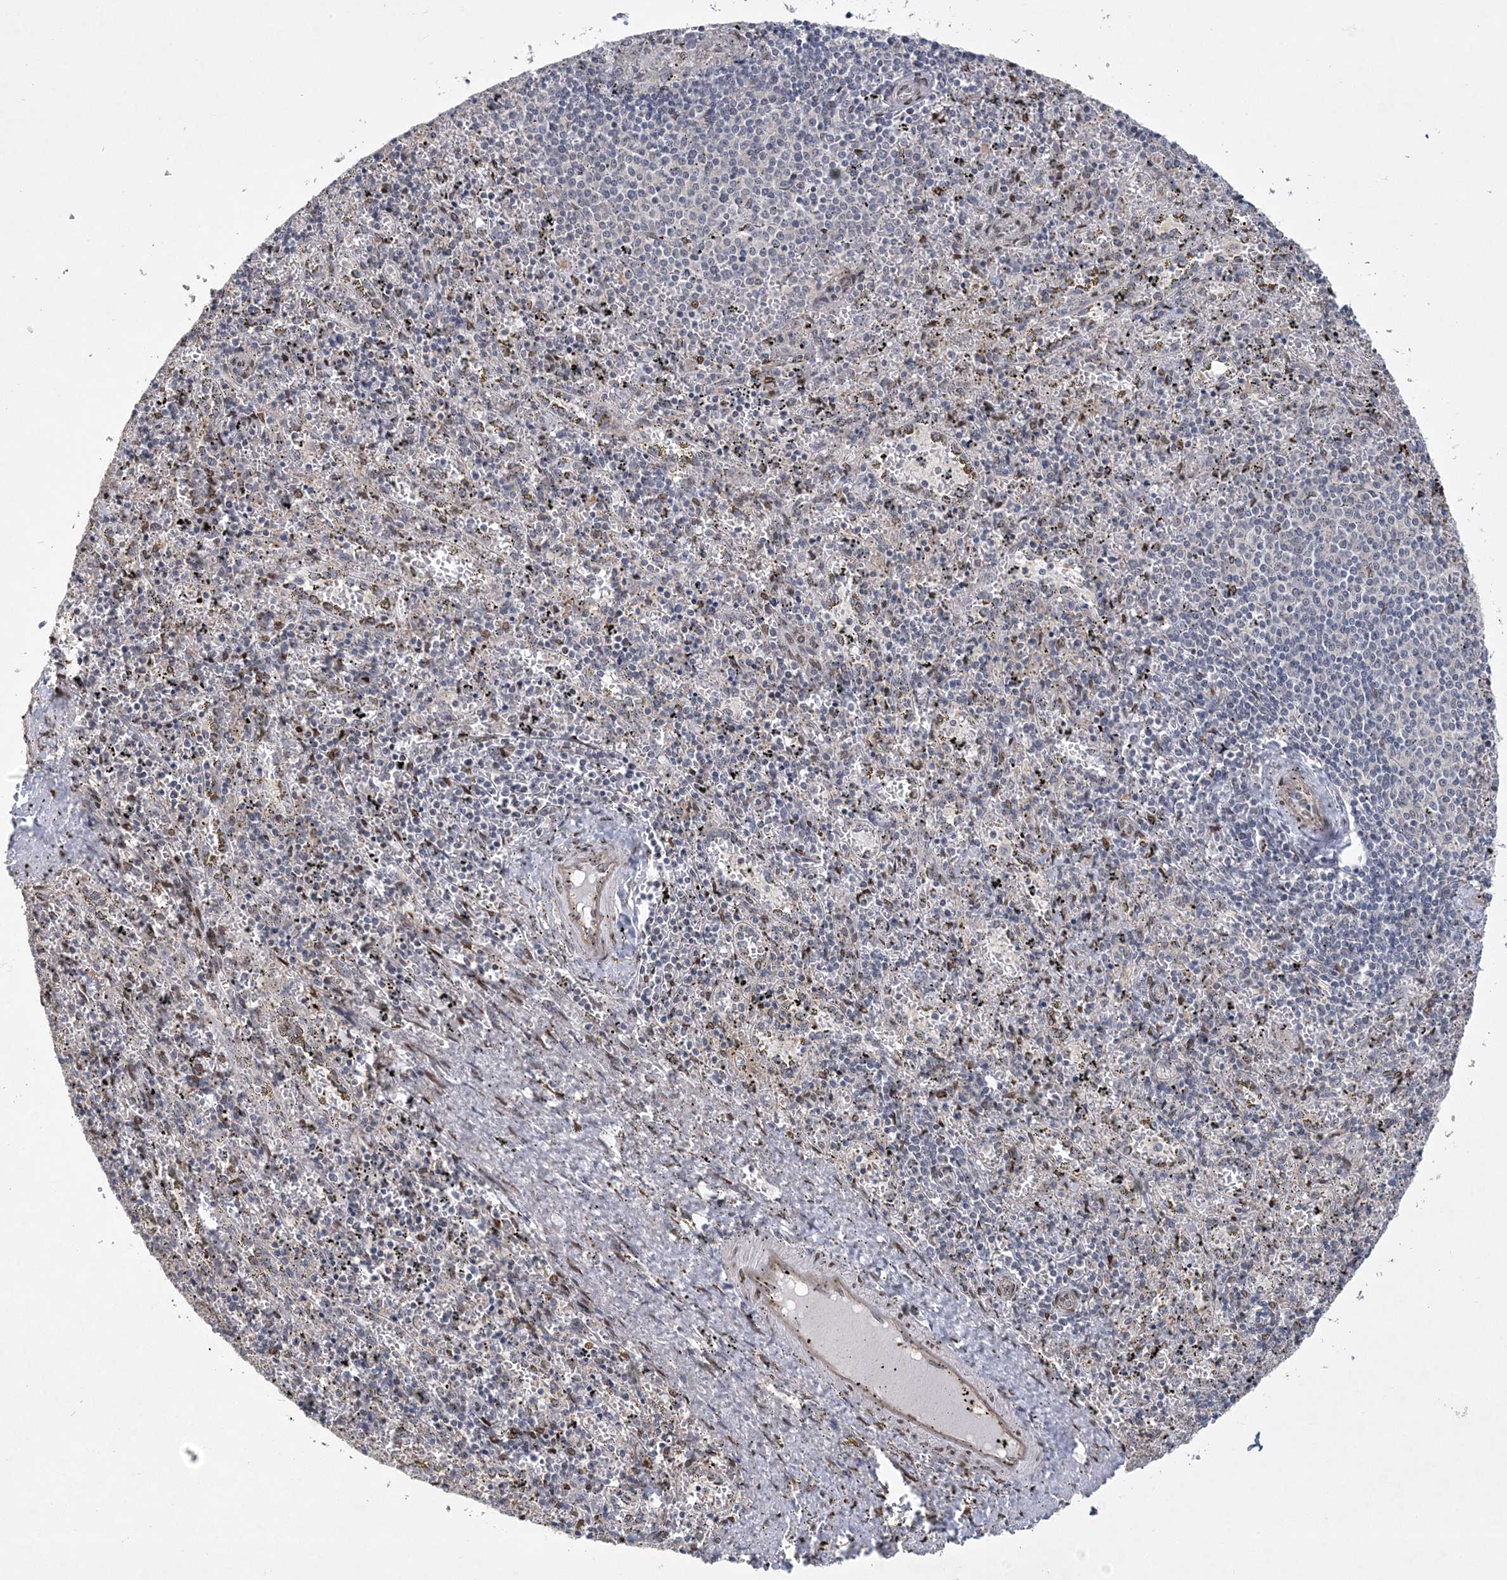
{"staining": {"intensity": "negative", "quantity": "none", "location": "none"}, "tissue": "spleen", "cell_type": "Cells in red pulp", "image_type": "normal", "snomed": [{"axis": "morphology", "description": "Normal tissue, NOS"}, {"axis": "topography", "description": "Spleen"}], "caption": "A micrograph of spleen stained for a protein displays no brown staining in cells in red pulp. (DAB IHC, high magnification).", "gene": "HOMEZ", "patient": {"sex": "male", "age": 11}}